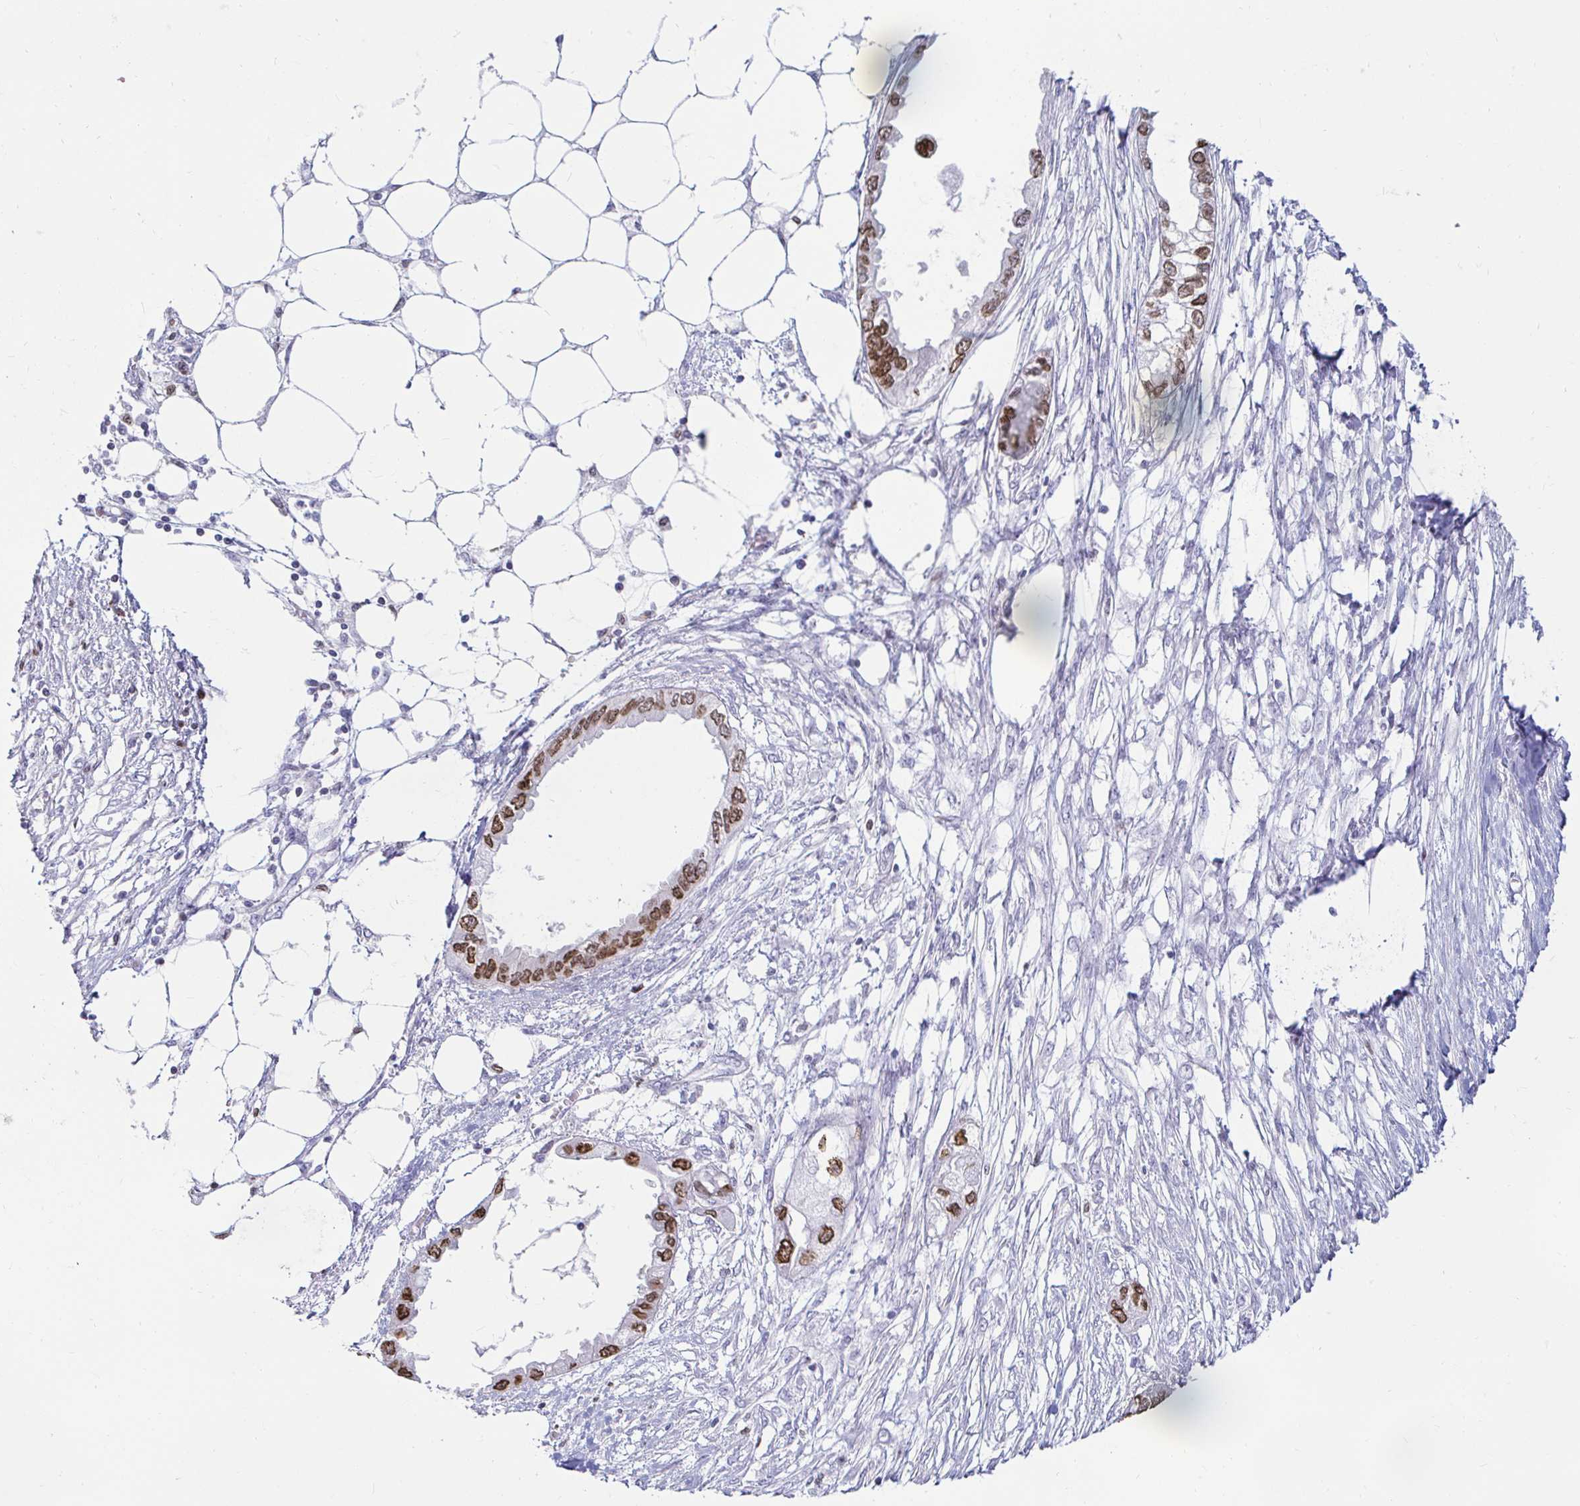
{"staining": {"intensity": "moderate", "quantity": ">75%", "location": "nuclear"}, "tissue": "endometrial cancer", "cell_type": "Tumor cells", "image_type": "cancer", "snomed": [{"axis": "morphology", "description": "Adenocarcinoma, NOS"}, {"axis": "morphology", "description": "Adenocarcinoma, metastatic, NOS"}, {"axis": "topography", "description": "Adipose tissue"}, {"axis": "topography", "description": "Endometrium"}], "caption": "Endometrial metastatic adenocarcinoma stained for a protein (brown) displays moderate nuclear positive staining in approximately >75% of tumor cells.", "gene": "CAPSL", "patient": {"sex": "female", "age": 67}}